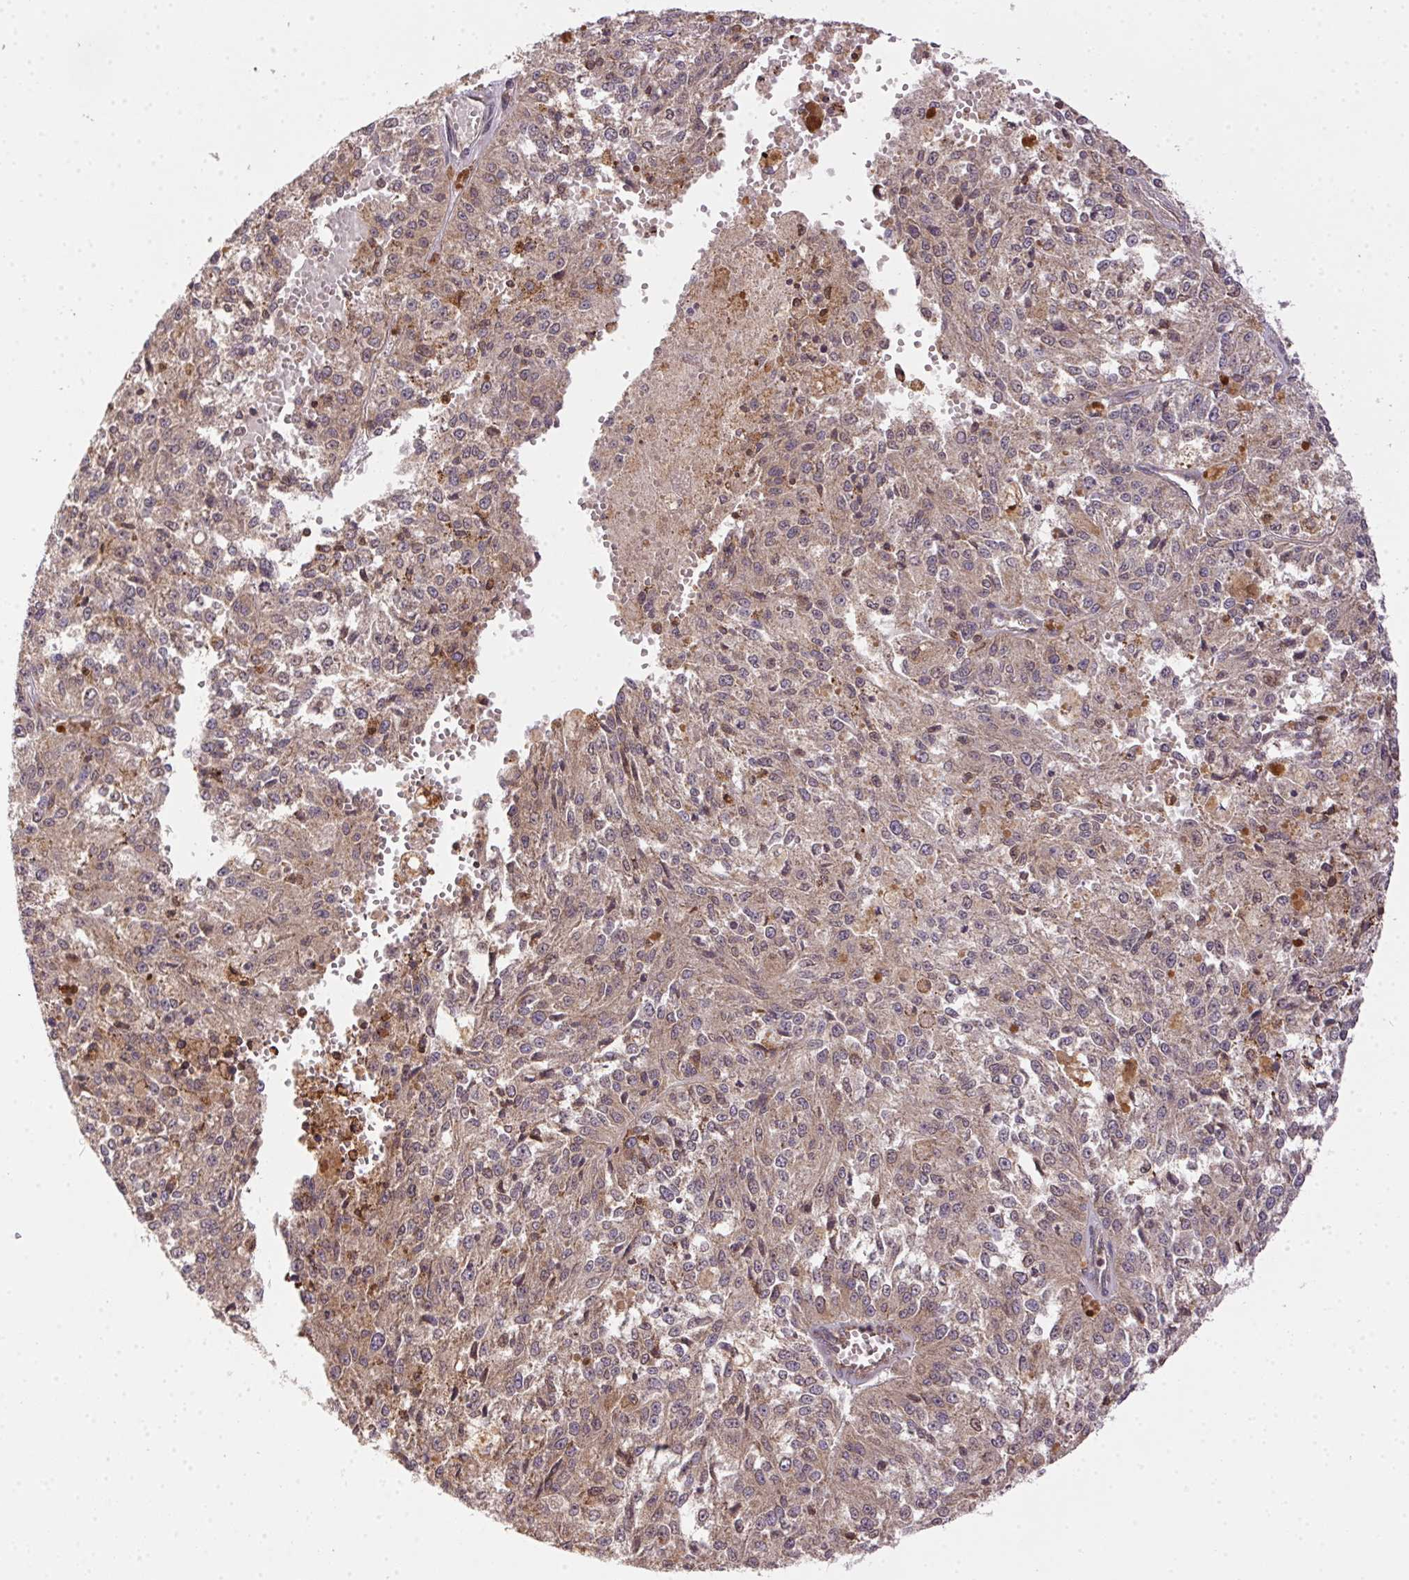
{"staining": {"intensity": "weak", "quantity": "<25%", "location": "cytoplasmic/membranous"}, "tissue": "melanoma", "cell_type": "Tumor cells", "image_type": "cancer", "snomed": [{"axis": "morphology", "description": "Malignant melanoma, Metastatic site"}, {"axis": "topography", "description": "Lymph node"}], "caption": "Immunohistochemistry (IHC) of human malignant melanoma (metastatic site) displays no staining in tumor cells.", "gene": "MEX3D", "patient": {"sex": "female", "age": 64}}